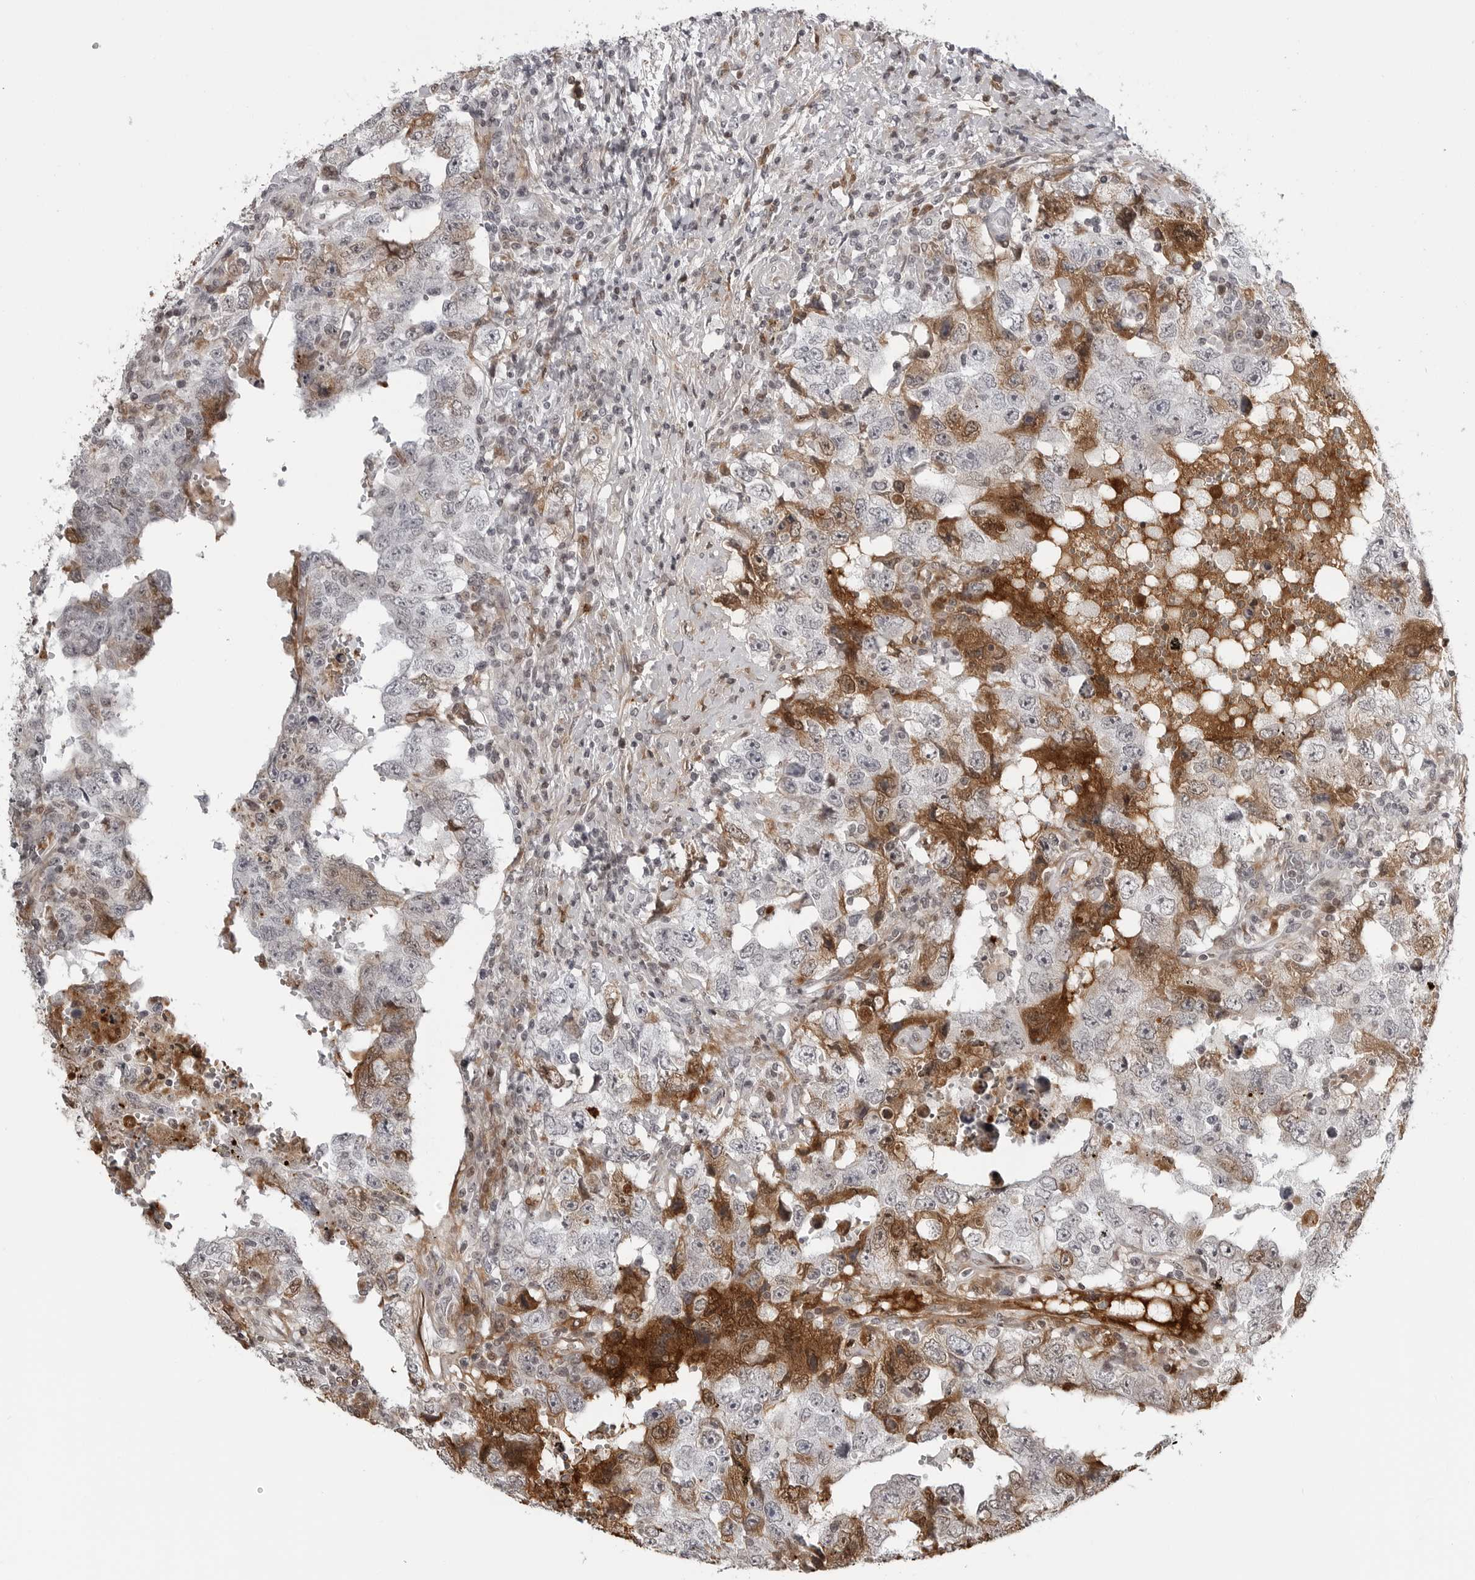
{"staining": {"intensity": "moderate", "quantity": "<25%", "location": "cytoplasmic/membranous"}, "tissue": "testis cancer", "cell_type": "Tumor cells", "image_type": "cancer", "snomed": [{"axis": "morphology", "description": "Carcinoma, Embryonal, NOS"}, {"axis": "topography", "description": "Testis"}], "caption": "Immunohistochemical staining of testis cancer displays low levels of moderate cytoplasmic/membranous protein expression in approximately <25% of tumor cells. (Brightfield microscopy of DAB IHC at high magnification).", "gene": "CXCR5", "patient": {"sex": "male", "age": 26}}